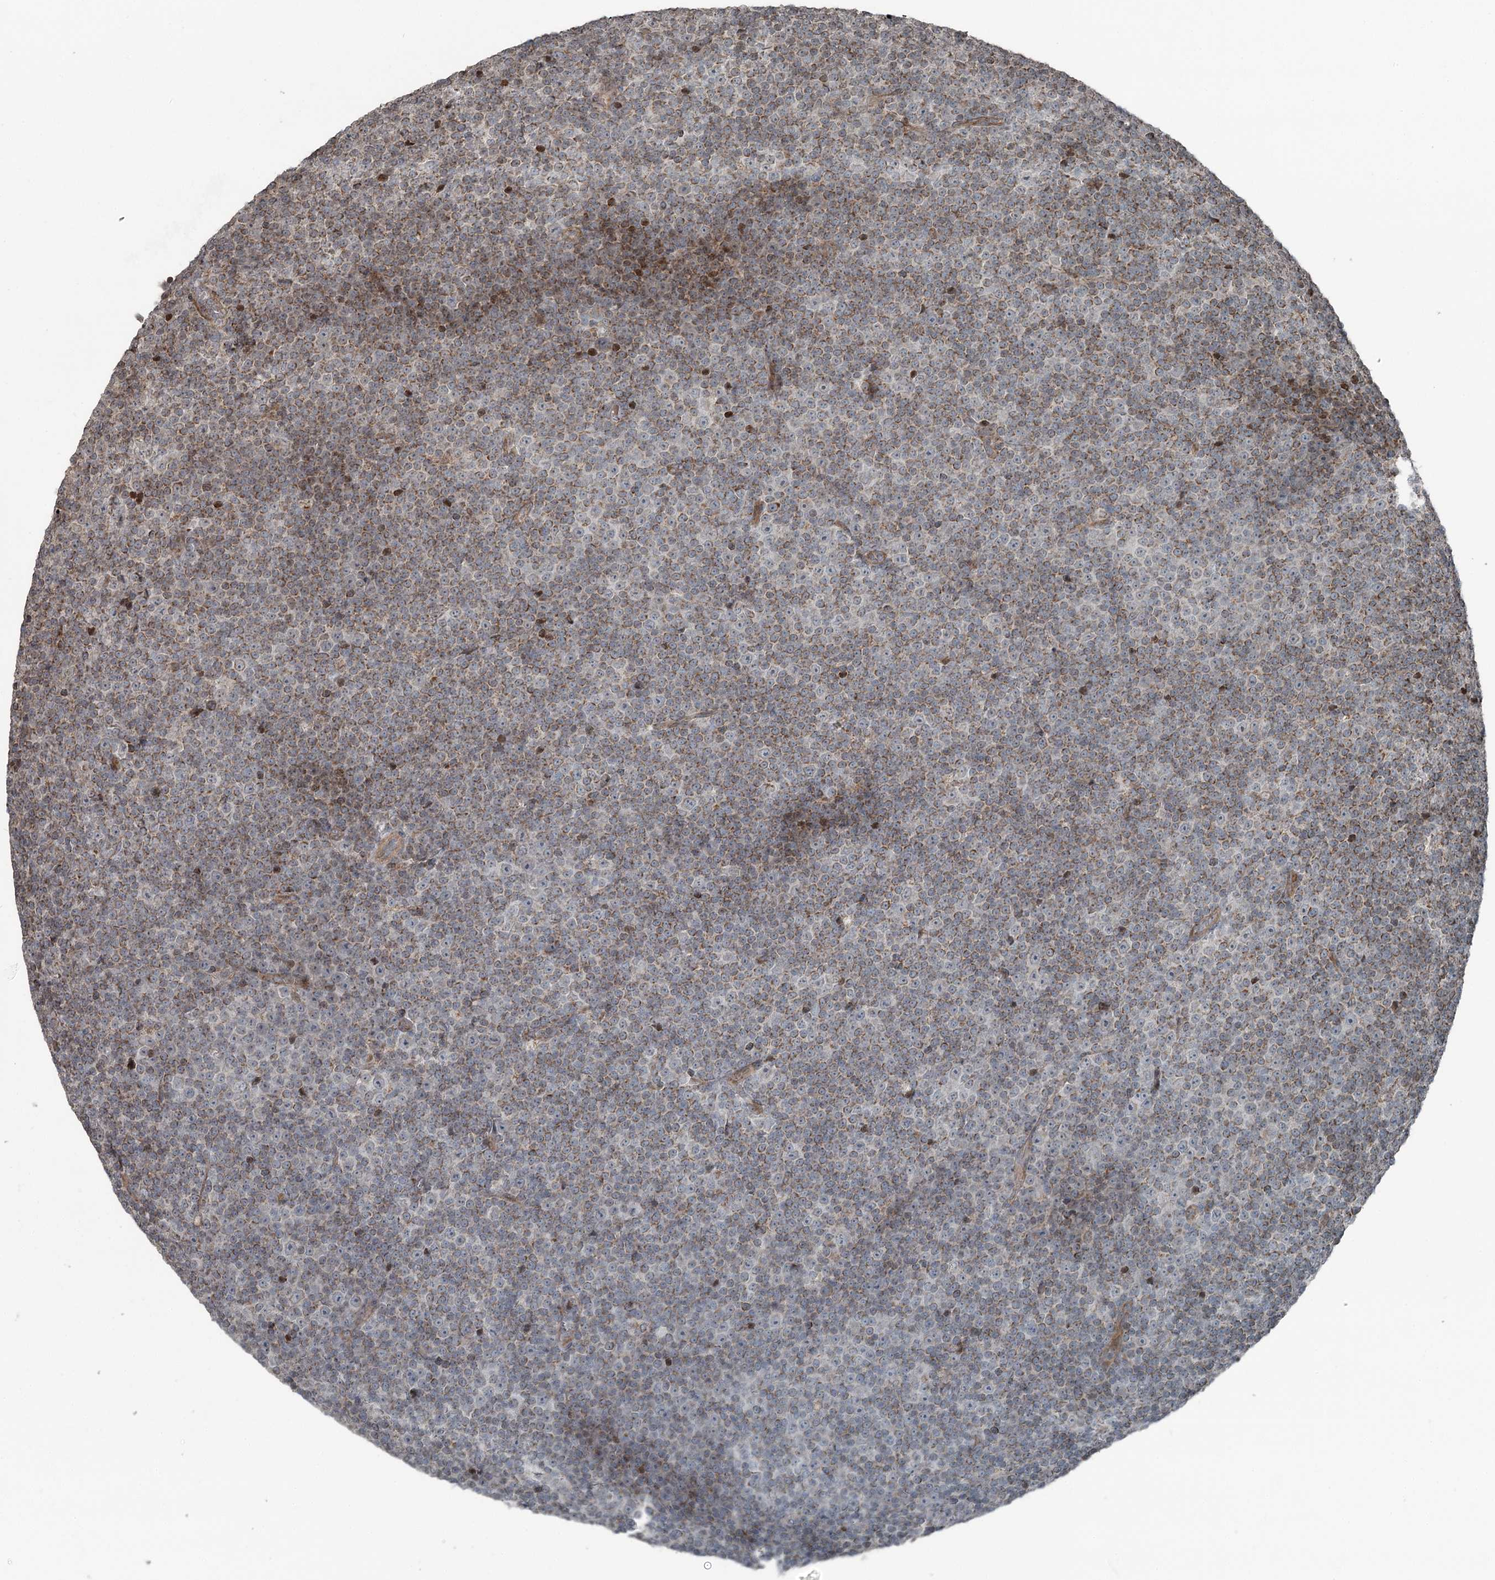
{"staining": {"intensity": "moderate", "quantity": "25%-75%", "location": "cytoplasmic/membranous"}, "tissue": "lymphoma", "cell_type": "Tumor cells", "image_type": "cancer", "snomed": [{"axis": "morphology", "description": "Malignant lymphoma, non-Hodgkin's type, Low grade"}, {"axis": "topography", "description": "Lymph node"}], "caption": "An immunohistochemistry photomicrograph of tumor tissue is shown. Protein staining in brown highlights moderate cytoplasmic/membranous positivity in lymphoma within tumor cells.", "gene": "RASSF8", "patient": {"sex": "female", "age": 67}}